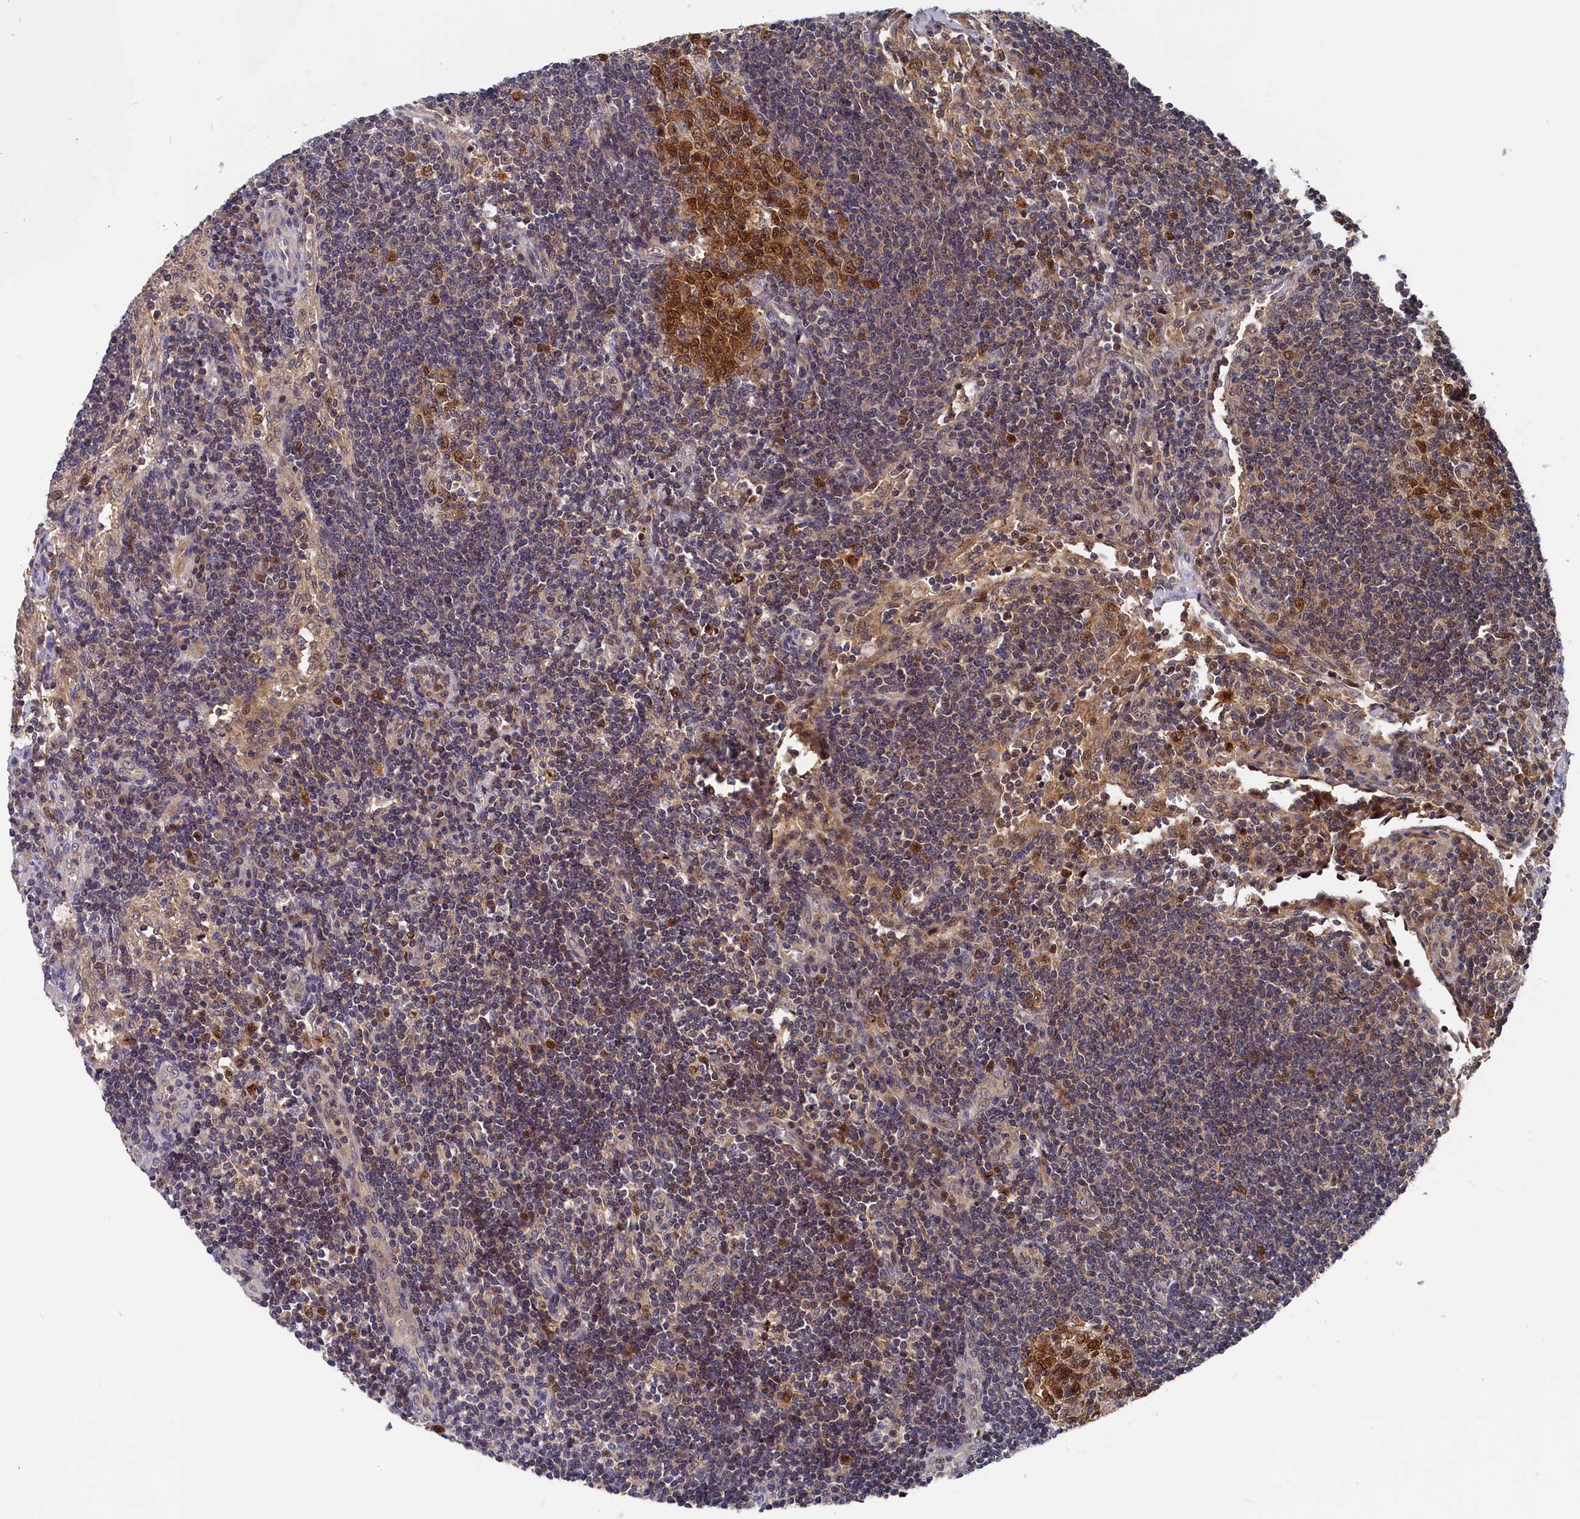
{"staining": {"intensity": "moderate", "quantity": ">75%", "location": "cytoplasmic/membranous,nuclear"}, "tissue": "lymph node", "cell_type": "Germinal center cells", "image_type": "normal", "snomed": [{"axis": "morphology", "description": "Normal tissue, NOS"}, {"axis": "topography", "description": "Lymph node"}], "caption": "DAB (3,3'-diaminobenzidine) immunohistochemical staining of unremarkable lymph node reveals moderate cytoplasmic/membranous,nuclear protein expression in approximately >75% of germinal center cells.", "gene": "RMI2", "patient": {"sex": "female", "age": 73}}